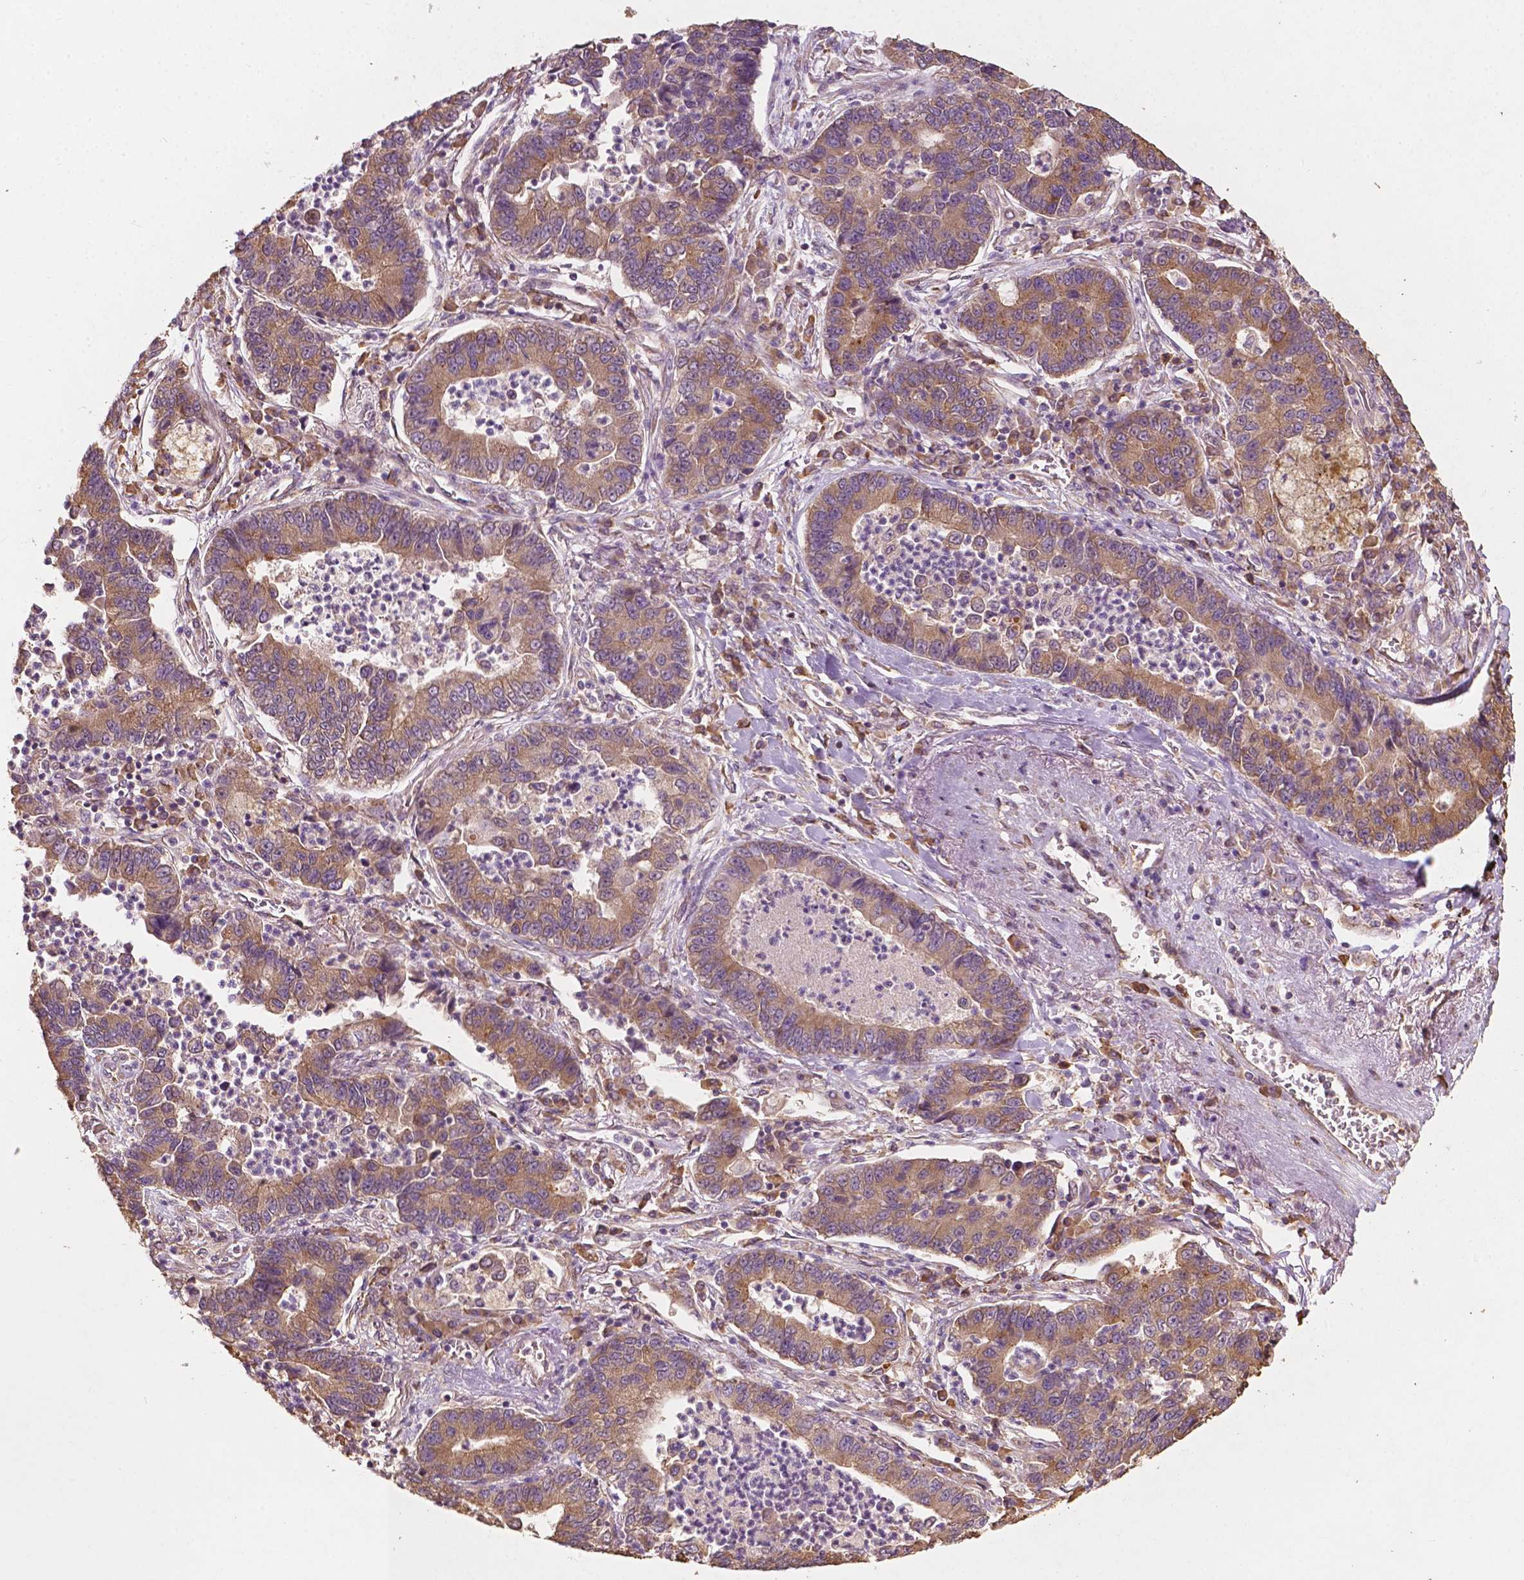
{"staining": {"intensity": "moderate", "quantity": ">75%", "location": "cytoplasmic/membranous"}, "tissue": "lung cancer", "cell_type": "Tumor cells", "image_type": "cancer", "snomed": [{"axis": "morphology", "description": "Adenocarcinoma, NOS"}, {"axis": "topography", "description": "Lung"}], "caption": "The histopathology image shows staining of adenocarcinoma (lung), revealing moderate cytoplasmic/membranous protein staining (brown color) within tumor cells.", "gene": "G3BP1", "patient": {"sex": "female", "age": 57}}